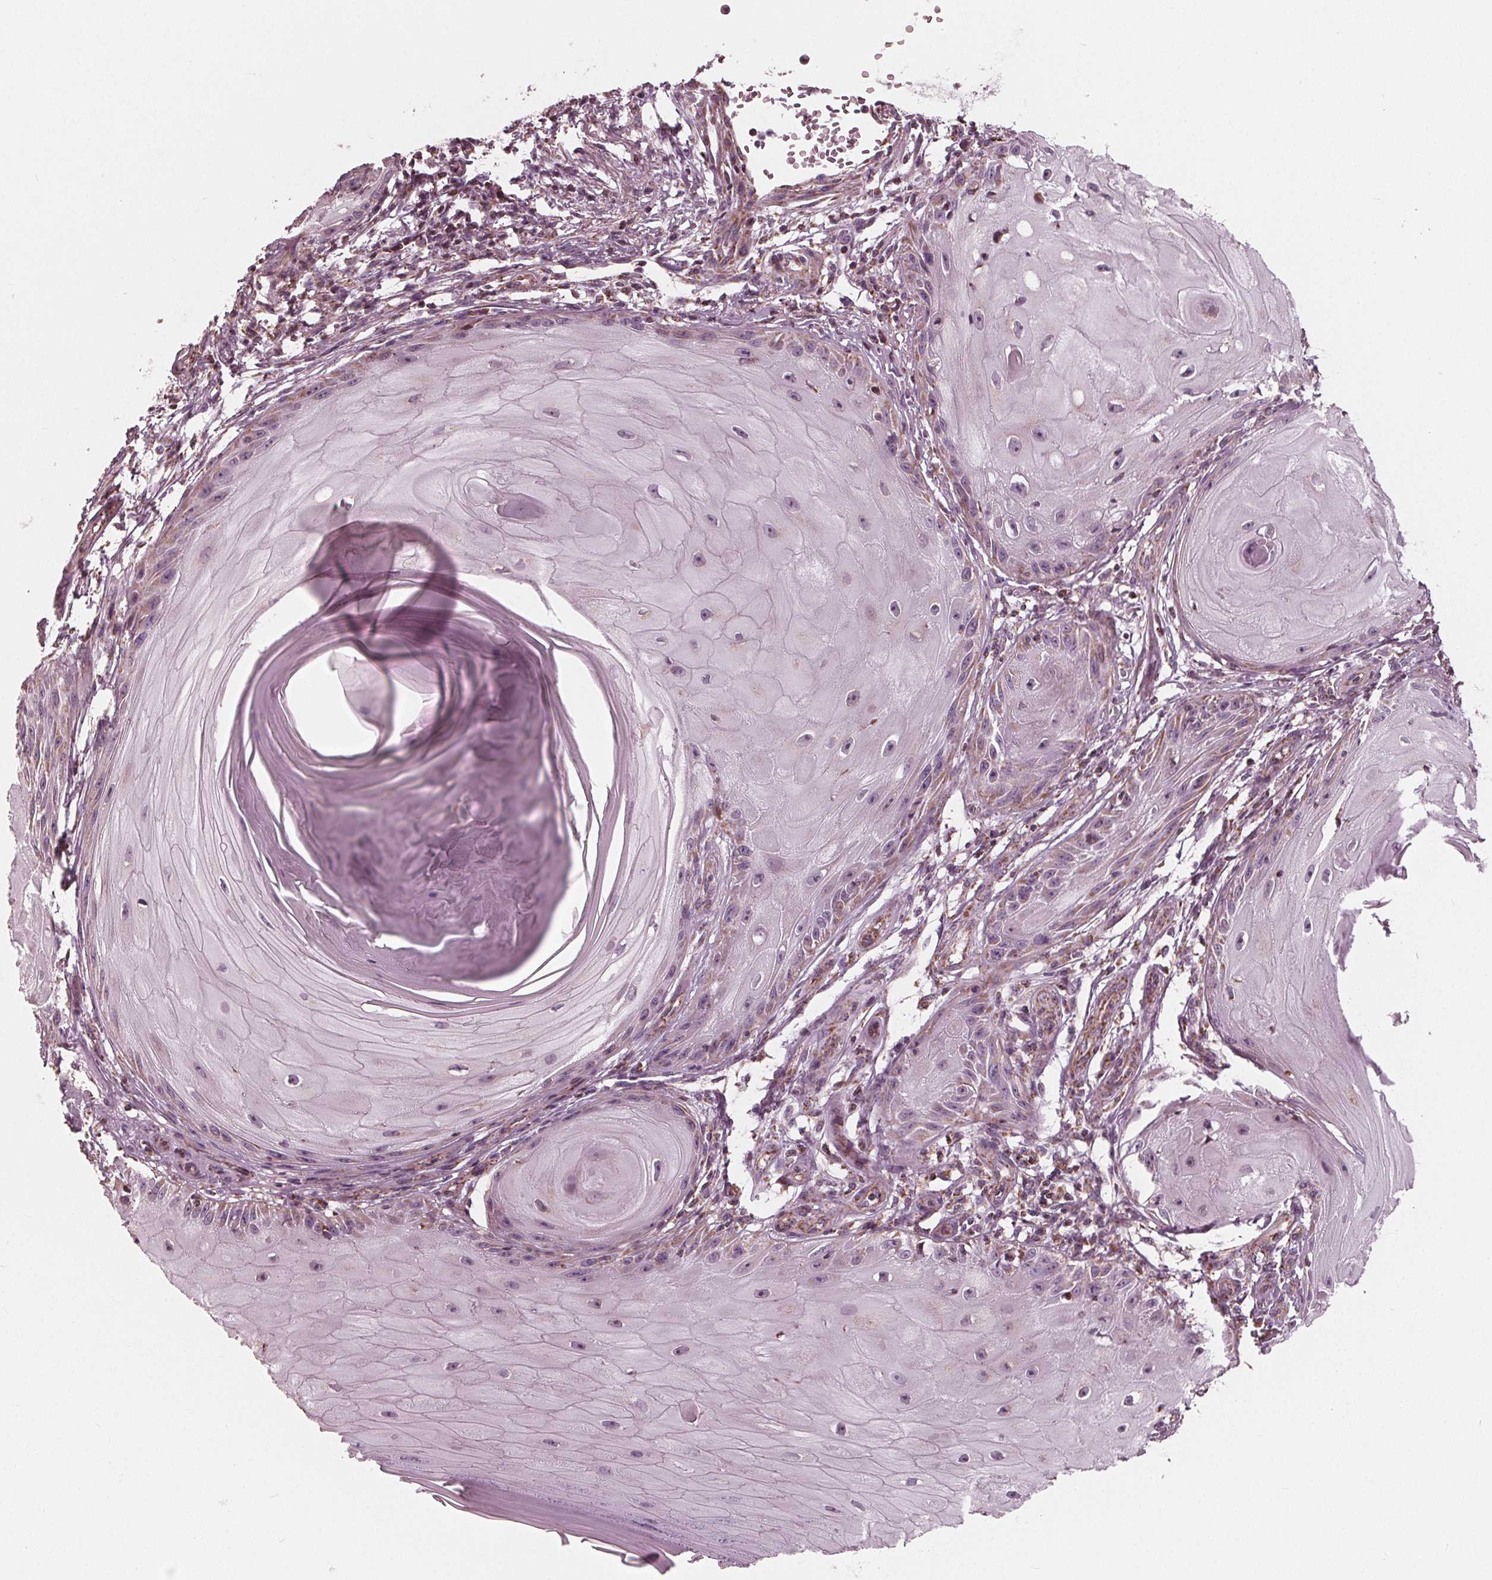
{"staining": {"intensity": "negative", "quantity": "none", "location": "none"}, "tissue": "skin cancer", "cell_type": "Tumor cells", "image_type": "cancer", "snomed": [{"axis": "morphology", "description": "Squamous cell carcinoma, NOS"}, {"axis": "topography", "description": "Skin"}], "caption": "Immunohistochemical staining of human squamous cell carcinoma (skin) demonstrates no significant staining in tumor cells.", "gene": "DCAF4L2", "patient": {"sex": "female", "age": 77}}